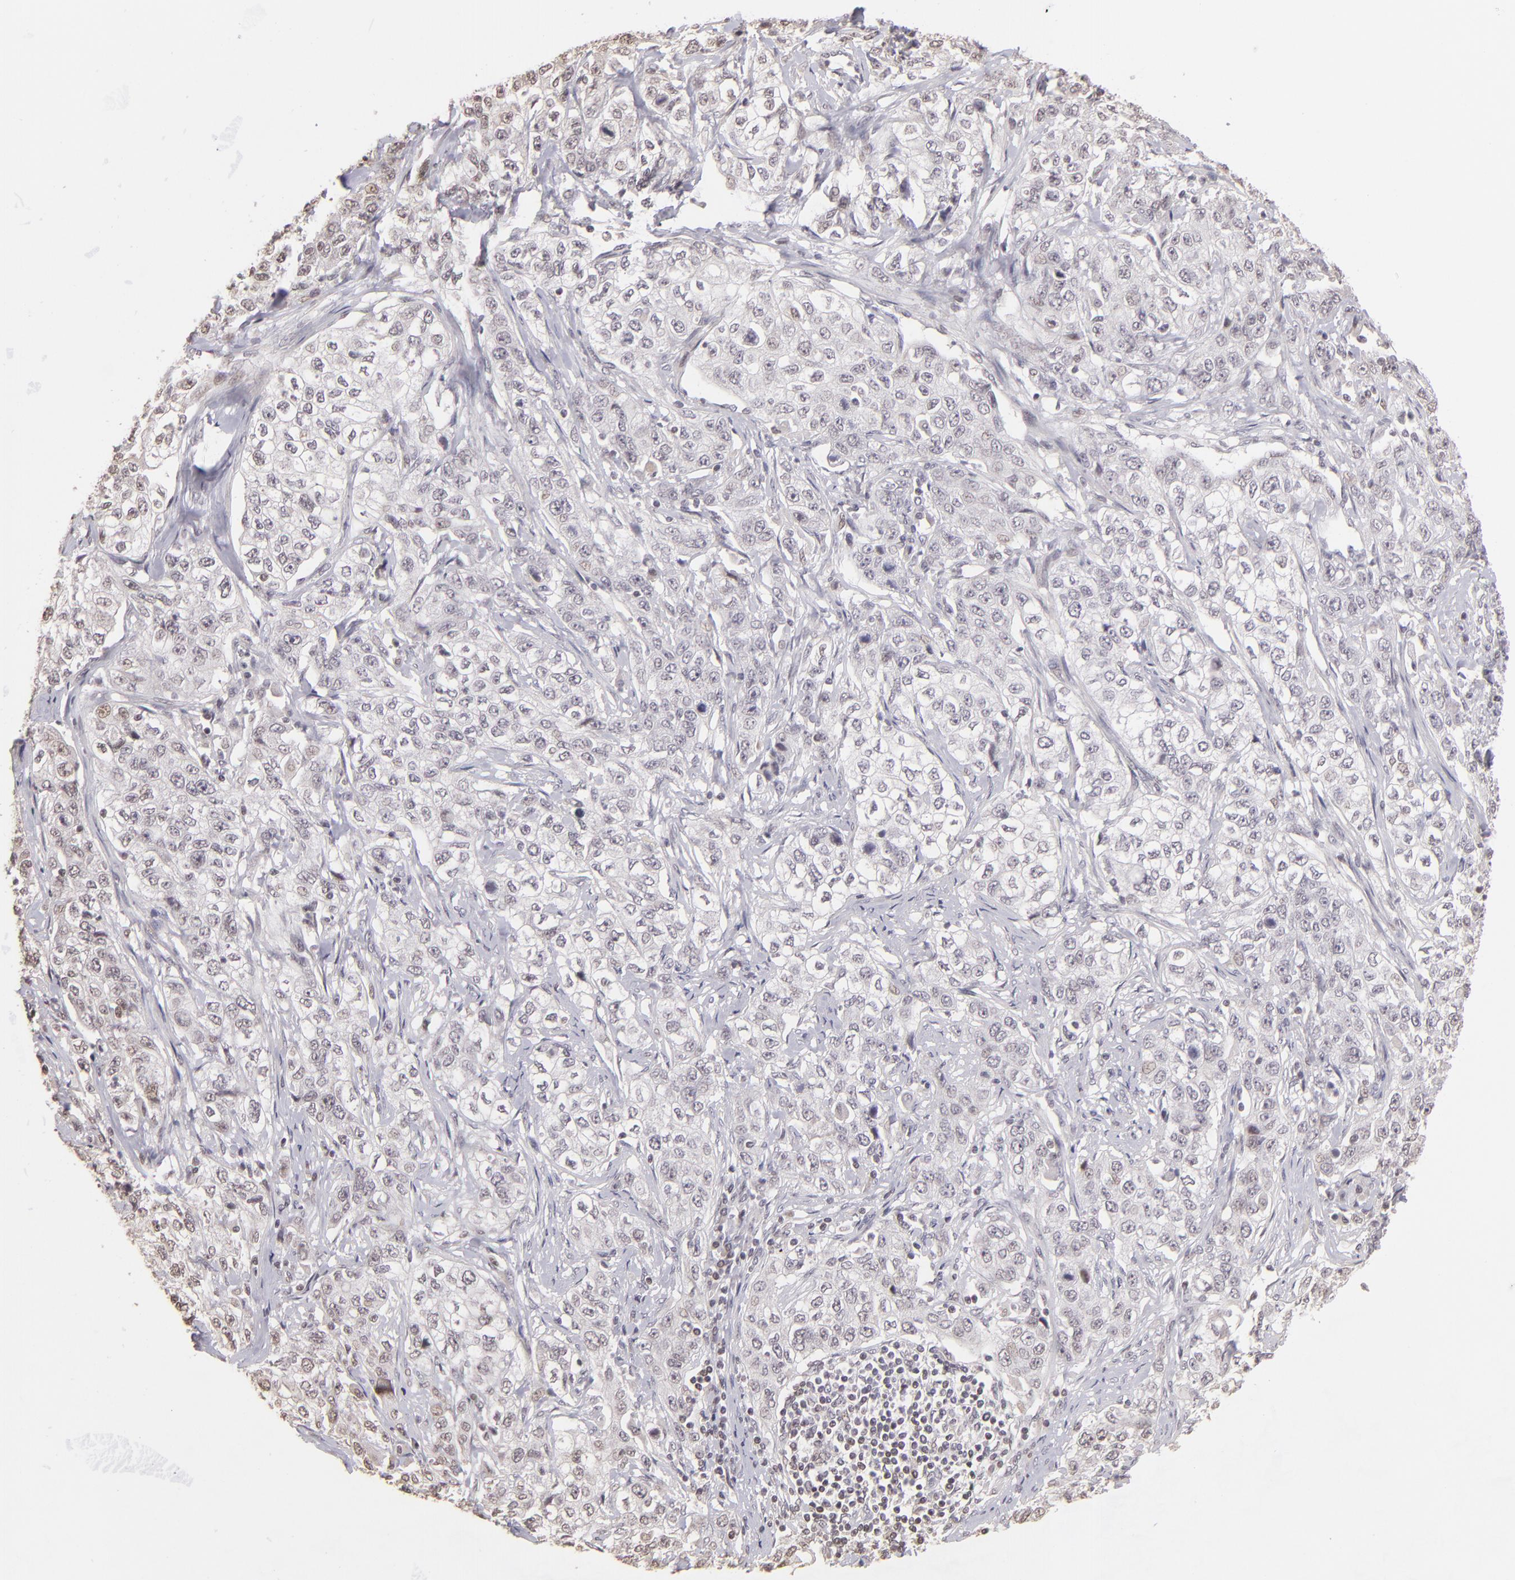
{"staining": {"intensity": "weak", "quantity": "<25%", "location": "nuclear"}, "tissue": "stomach cancer", "cell_type": "Tumor cells", "image_type": "cancer", "snomed": [{"axis": "morphology", "description": "Adenocarcinoma, NOS"}, {"axis": "topography", "description": "Stomach"}], "caption": "Immunohistochemistry (IHC) photomicrograph of adenocarcinoma (stomach) stained for a protein (brown), which displays no staining in tumor cells.", "gene": "RARB", "patient": {"sex": "male", "age": 48}}